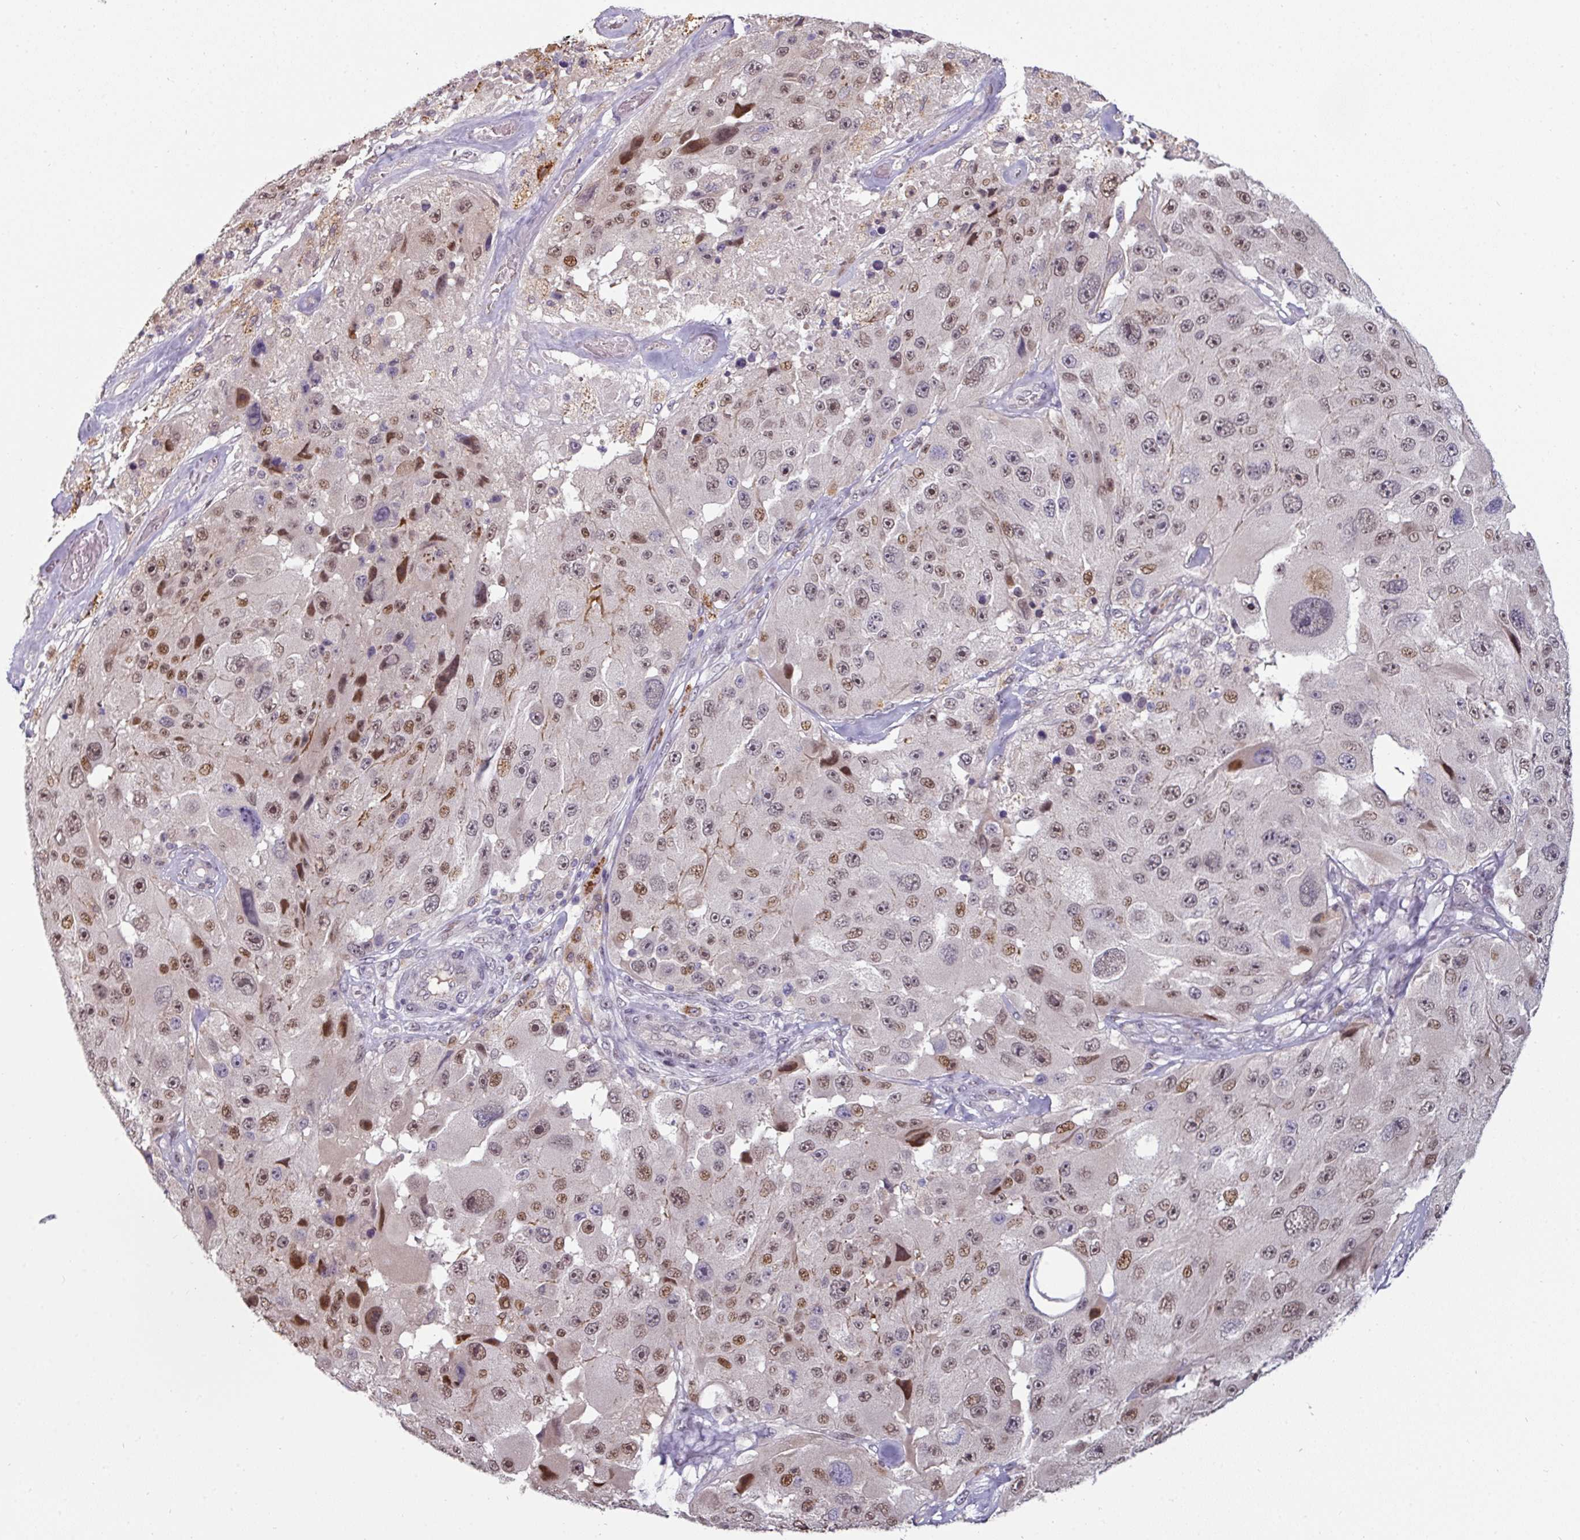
{"staining": {"intensity": "moderate", "quantity": ">75%", "location": "nuclear"}, "tissue": "melanoma", "cell_type": "Tumor cells", "image_type": "cancer", "snomed": [{"axis": "morphology", "description": "Malignant melanoma, Metastatic site"}, {"axis": "topography", "description": "Lymph node"}], "caption": "IHC image of neoplastic tissue: human malignant melanoma (metastatic site) stained using immunohistochemistry (IHC) shows medium levels of moderate protein expression localized specifically in the nuclear of tumor cells, appearing as a nuclear brown color.", "gene": "SWSAP1", "patient": {"sex": "male", "age": 62}}